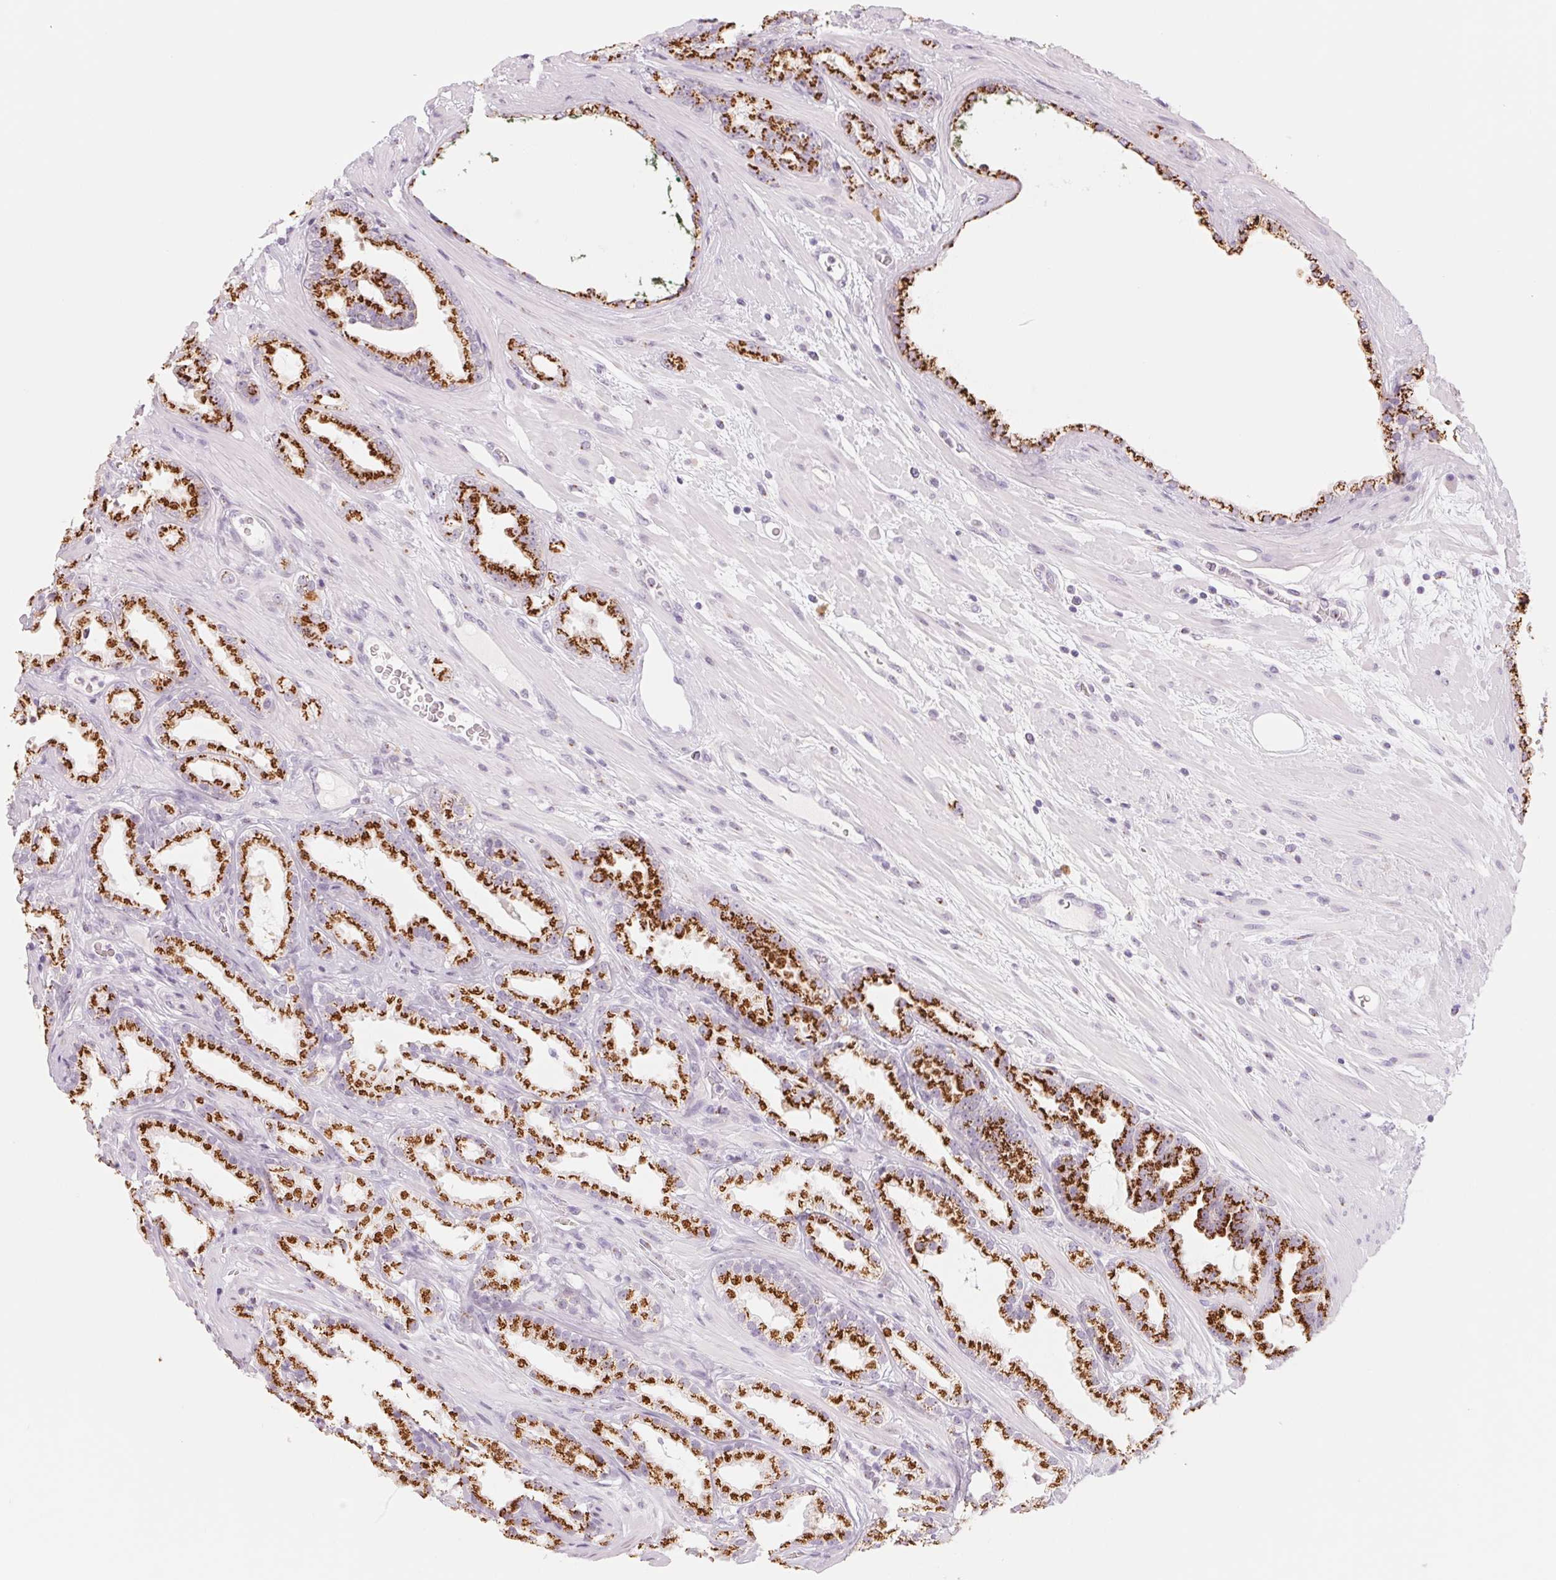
{"staining": {"intensity": "strong", "quantity": ">75%", "location": "cytoplasmic/membranous"}, "tissue": "prostate cancer", "cell_type": "Tumor cells", "image_type": "cancer", "snomed": [{"axis": "morphology", "description": "Adenocarcinoma, Low grade"}, {"axis": "topography", "description": "Prostate"}], "caption": "Human adenocarcinoma (low-grade) (prostate) stained for a protein (brown) demonstrates strong cytoplasmic/membranous positive expression in approximately >75% of tumor cells.", "gene": "GALNT7", "patient": {"sex": "male", "age": 61}}